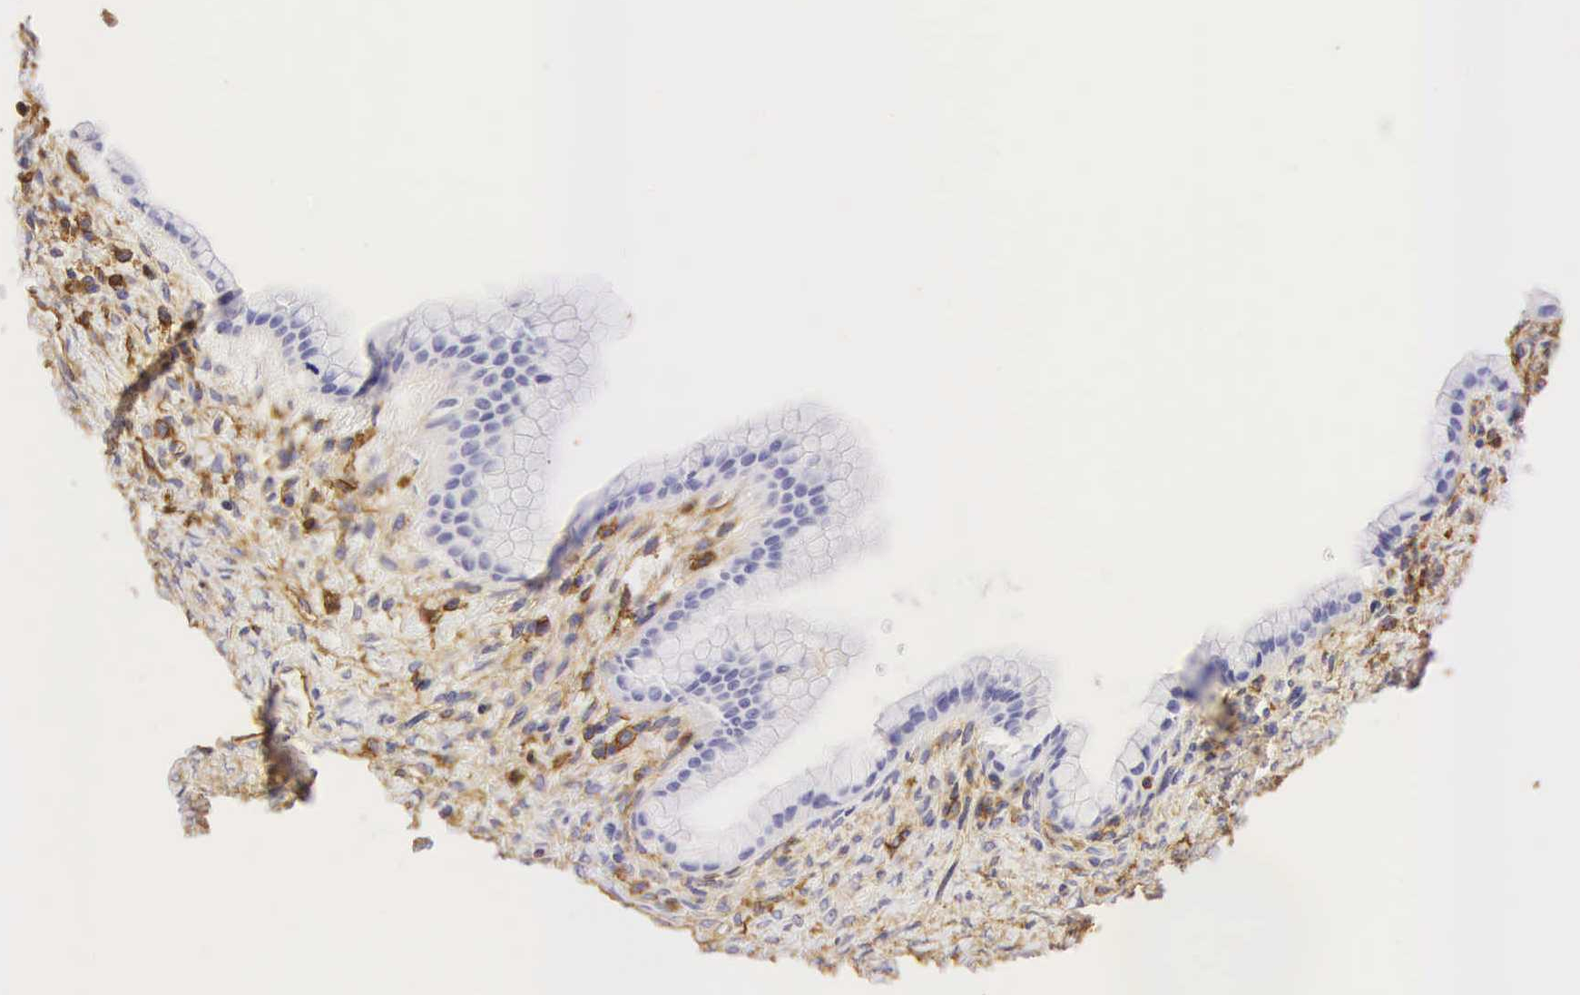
{"staining": {"intensity": "negative", "quantity": "none", "location": "none"}, "tissue": "ovarian cancer", "cell_type": "Tumor cells", "image_type": "cancer", "snomed": [{"axis": "morphology", "description": "Cystadenocarcinoma, mucinous, NOS"}, {"axis": "topography", "description": "Ovary"}], "caption": "Tumor cells show no significant expression in mucinous cystadenocarcinoma (ovarian).", "gene": "CD99", "patient": {"sex": "female", "age": 25}}